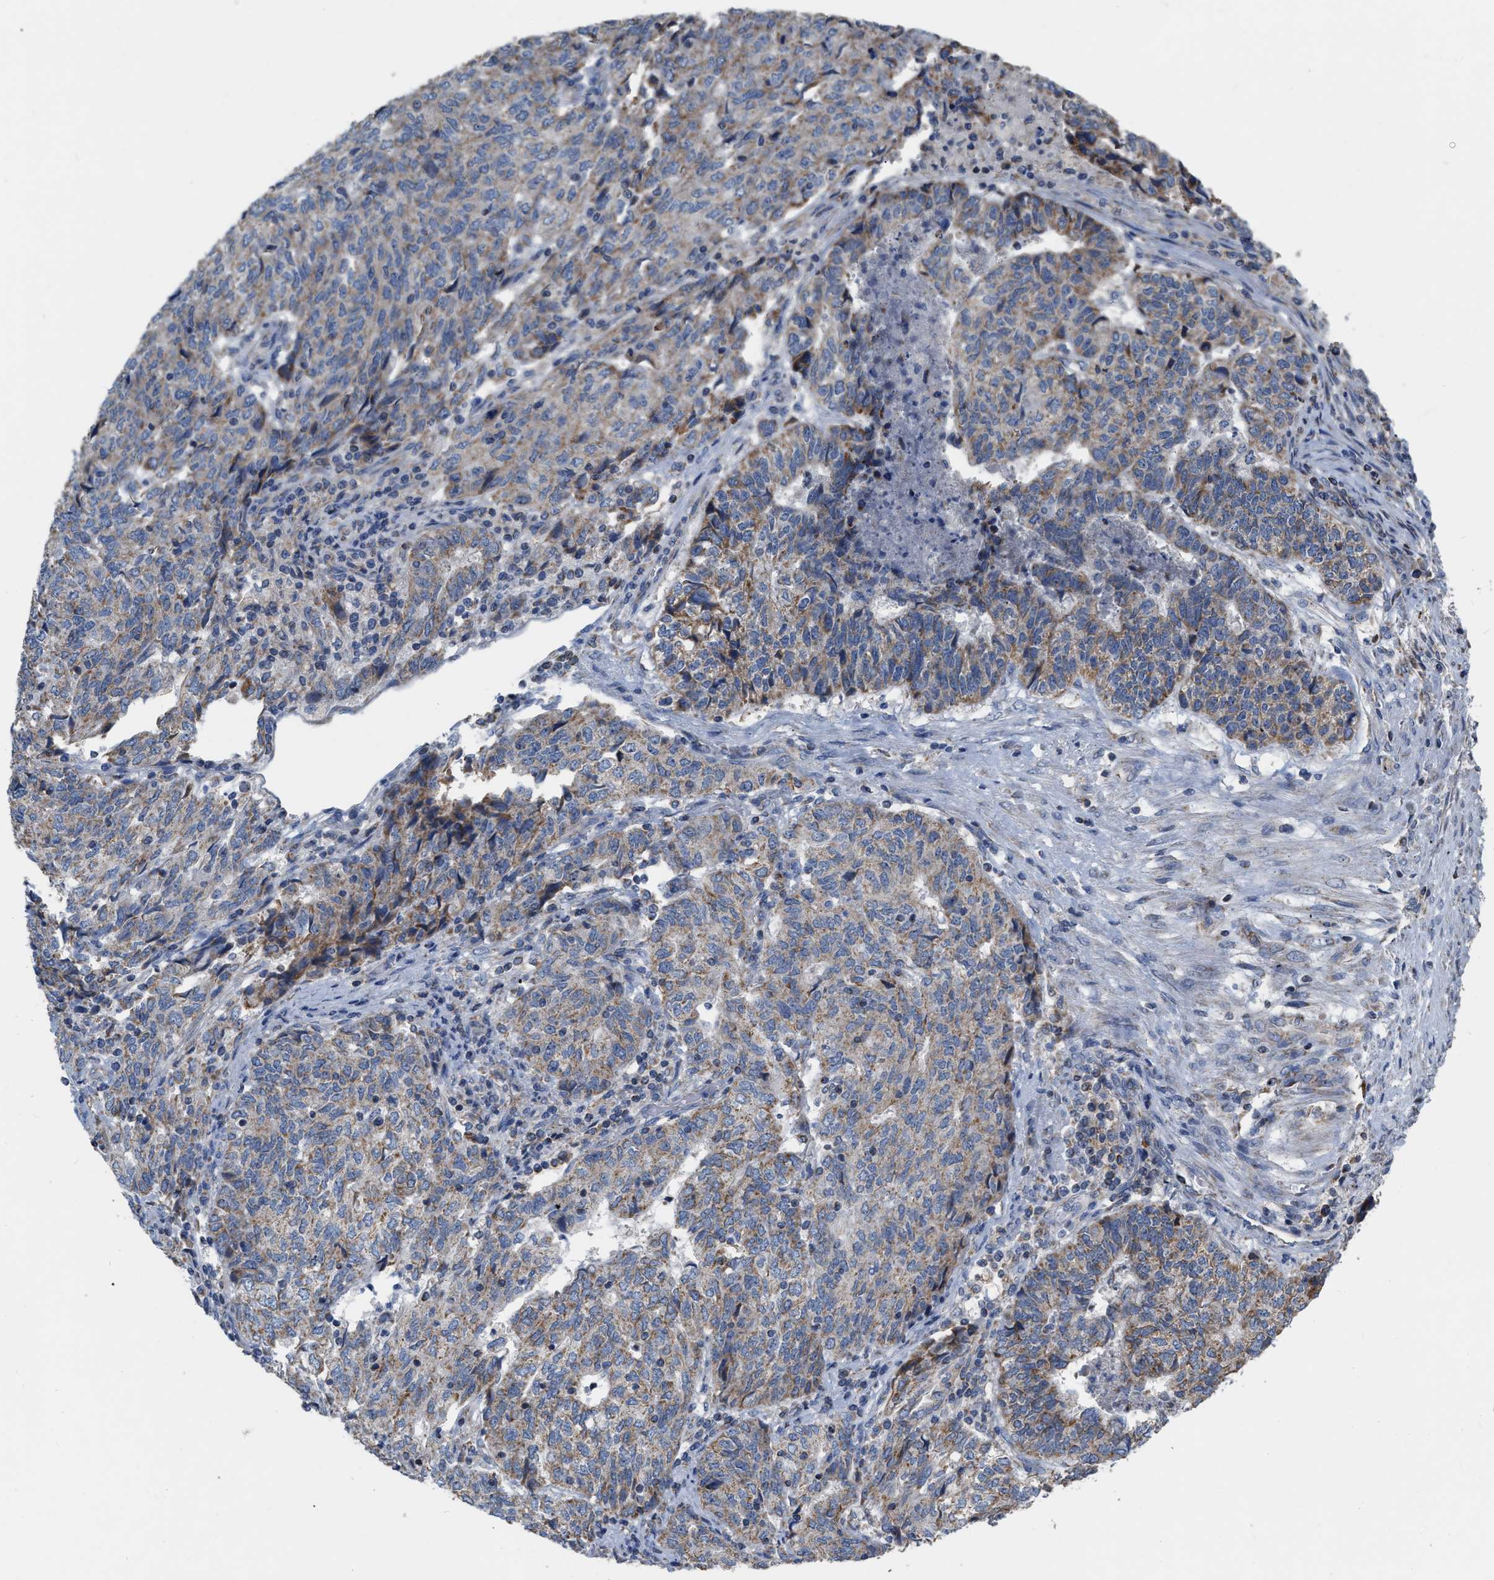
{"staining": {"intensity": "weak", "quantity": ">75%", "location": "cytoplasmic/membranous"}, "tissue": "endometrial cancer", "cell_type": "Tumor cells", "image_type": "cancer", "snomed": [{"axis": "morphology", "description": "Adenocarcinoma, NOS"}, {"axis": "topography", "description": "Endometrium"}], "caption": "Adenocarcinoma (endometrial) stained for a protein demonstrates weak cytoplasmic/membranous positivity in tumor cells.", "gene": "DDX56", "patient": {"sex": "female", "age": 80}}